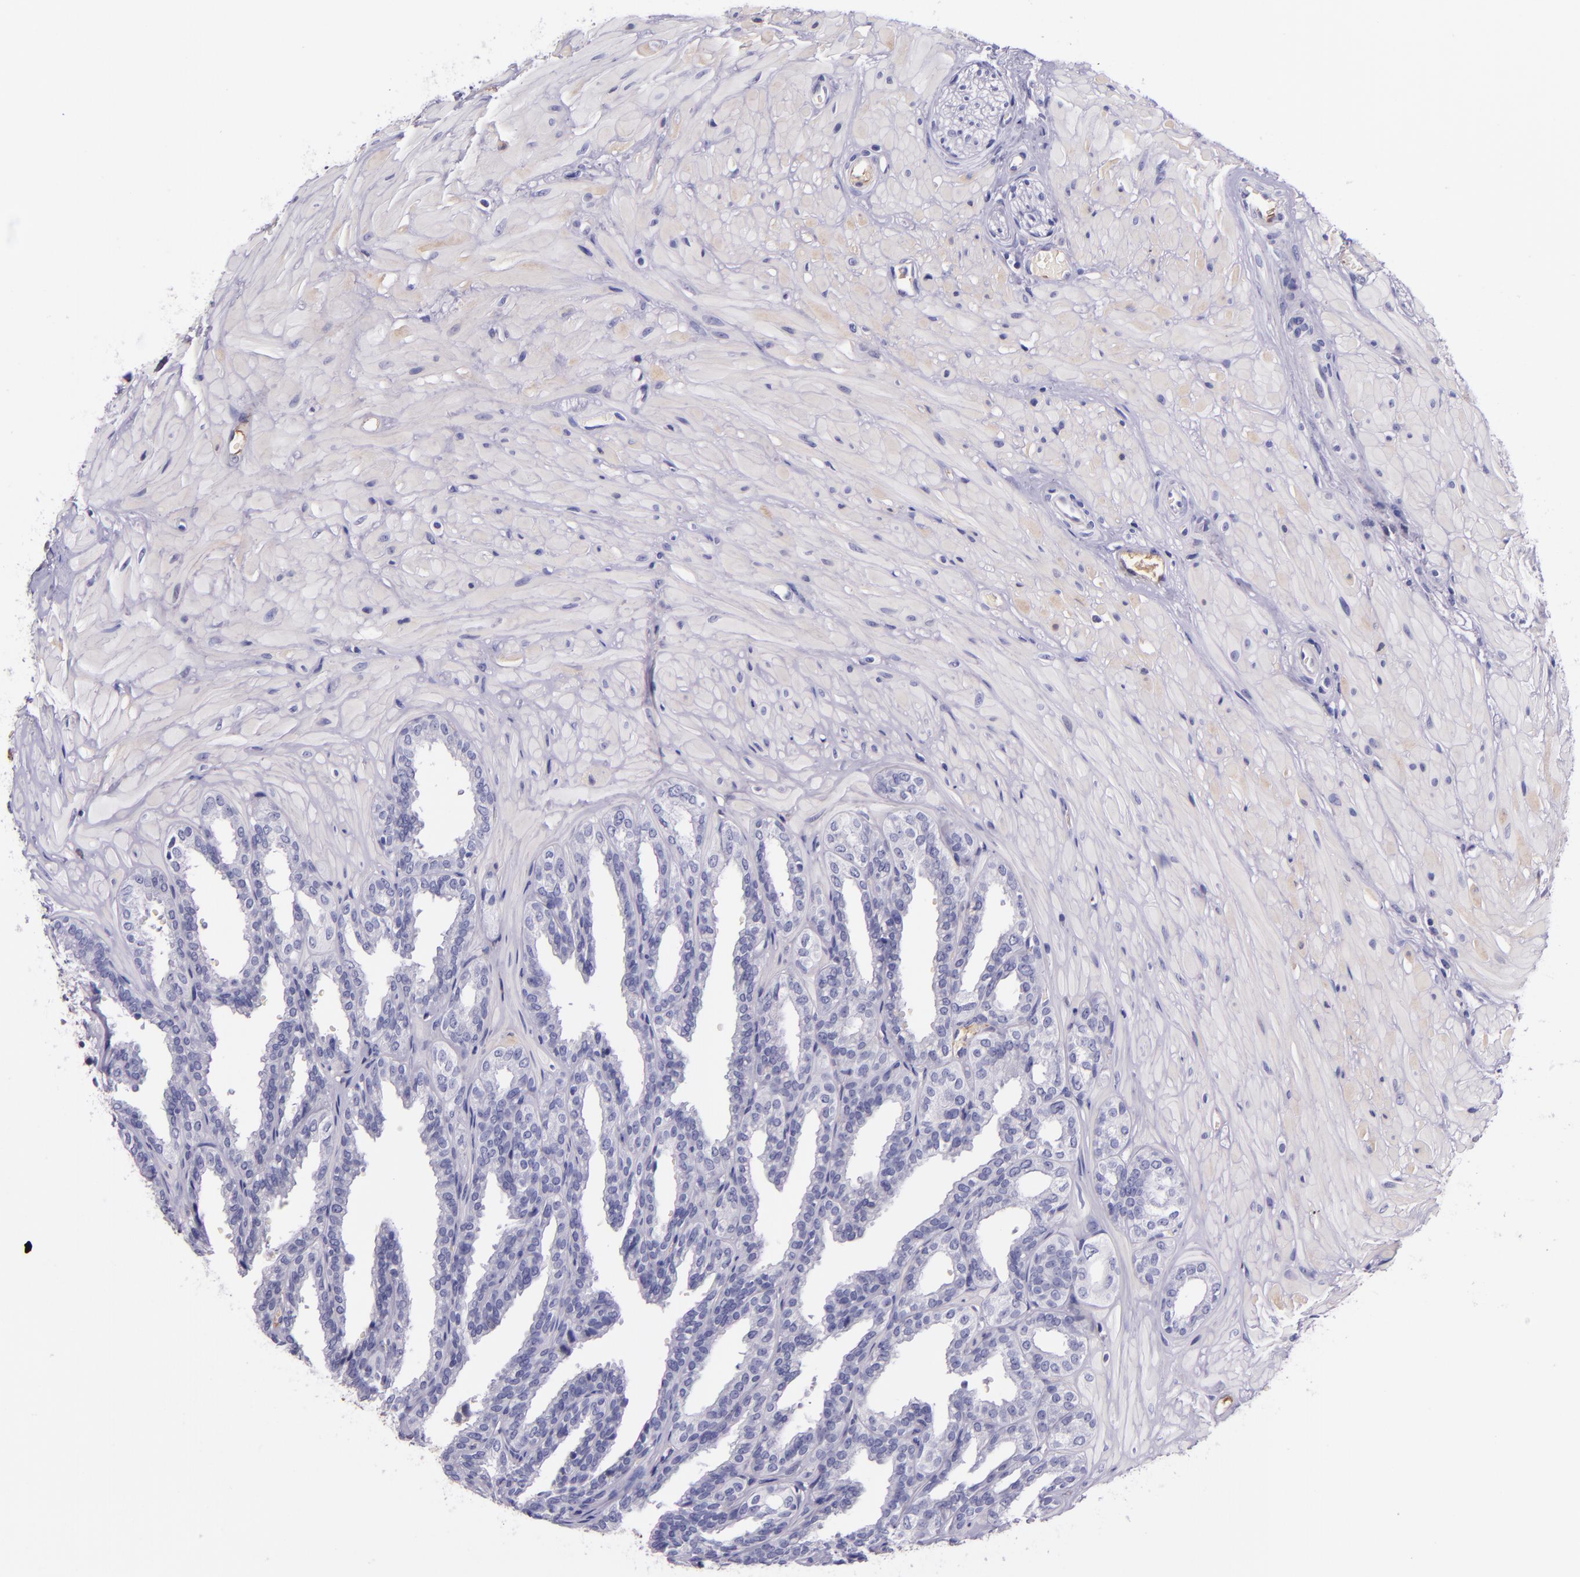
{"staining": {"intensity": "negative", "quantity": "none", "location": "none"}, "tissue": "seminal vesicle", "cell_type": "Glandular cells", "image_type": "normal", "snomed": [{"axis": "morphology", "description": "Normal tissue, NOS"}, {"axis": "topography", "description": "Seminal veicle"}], "caption": "There is no significant expression in glandular cells of seminal vesicle. The staining was performed using DAB (3,3'-diaminobenzidine) to visualize the protein expression in brown, while the nuclei were stained in blue with hematoxylin (Magnification: 20x).", "gene": "KNG1", "patient": {"sex": "male", "age": 26}}